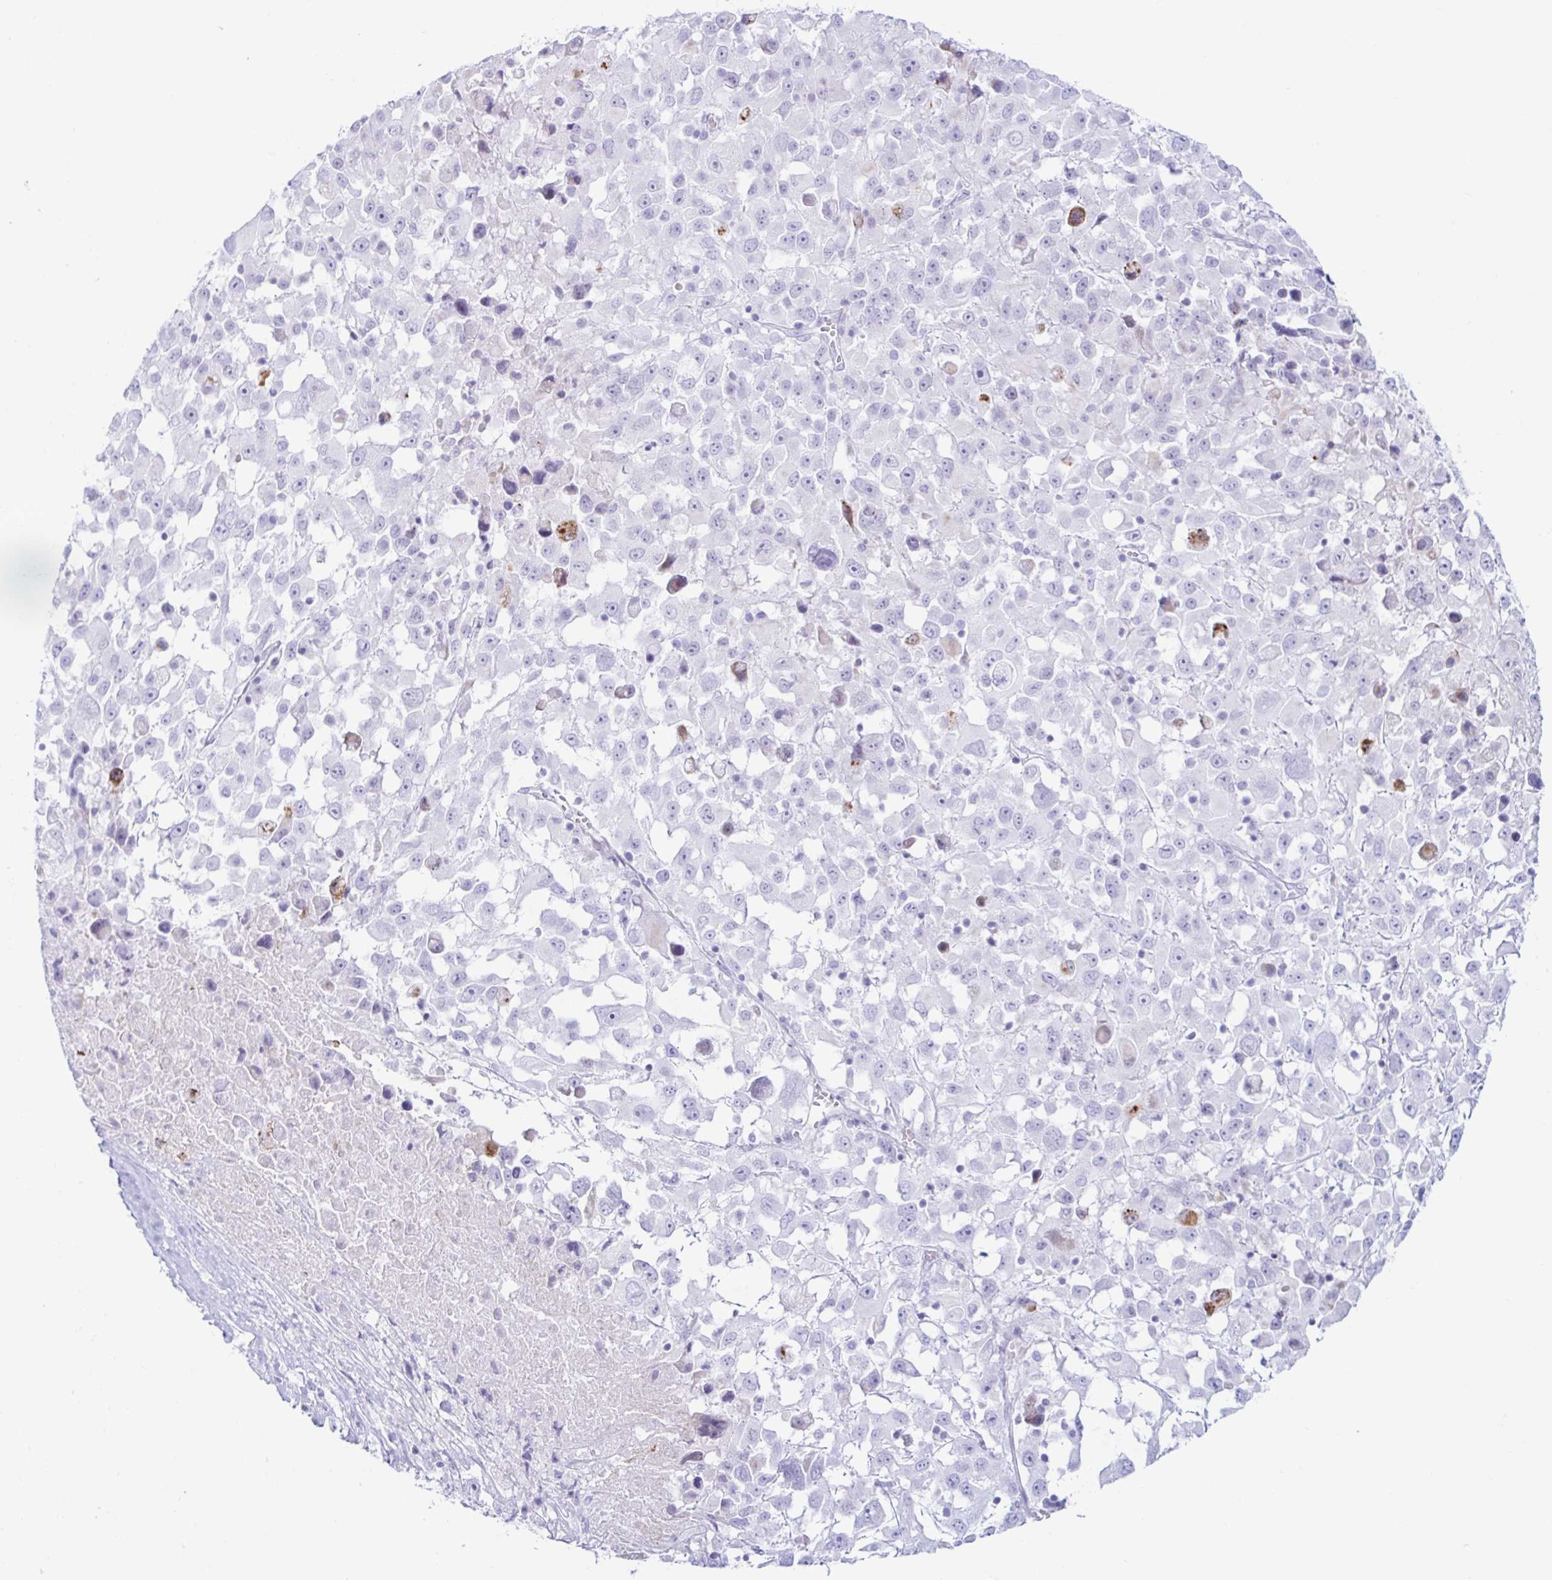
{"staining": {"intensity": "negative", "quantity": "none", "location": "none"}, "tissue": "melanoma", "cell_type": "Tumor cells", "image_type": "cancer", "snomed": [{"axis": "morphology", "description": "Malignant melanoma, Metastatic site"}, {"axis": "topography", "description": "Soft tissue"}], "caption": "There is no significant expression in tumor cells of melanoma.", "gene": "BEST1", "patient": {"sex": "male", "age": 50}}